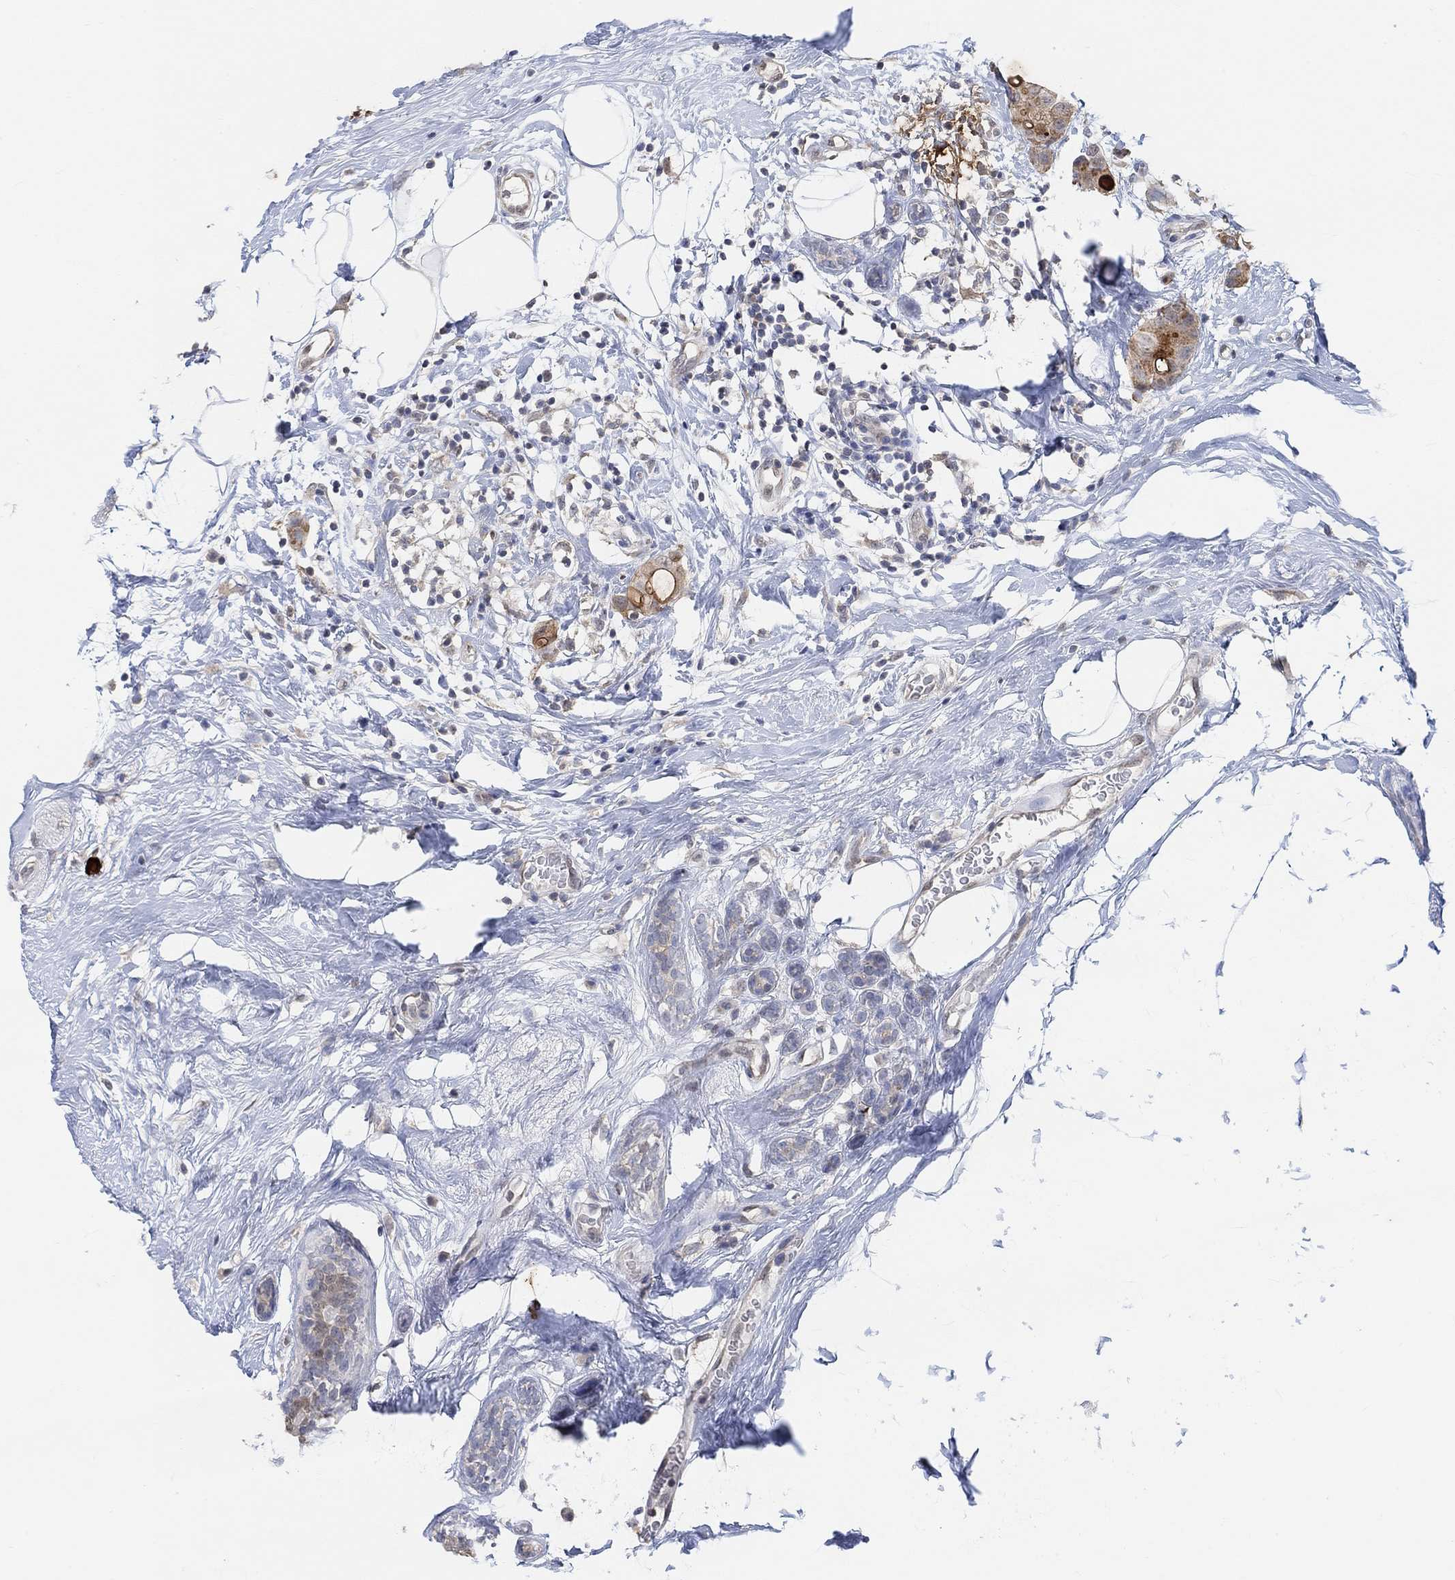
{"staining": {"intensity": "negative", "quantity": "none", "location": "none"}, "tissue": "breast cancer", "cell_type": "Tumor cells", "image_type": "cancer", "snomed": [{"axis": "morphology", "description": "Duct carcinoma"}, {"axis": "topography", "description": "Breast"}], "caption": "Immunohistochemical staining of breast cancer exhibits no significant positivity in tumor cells.", "gene": "MUC1", "patient": {"sex": "female", "age": 45}}